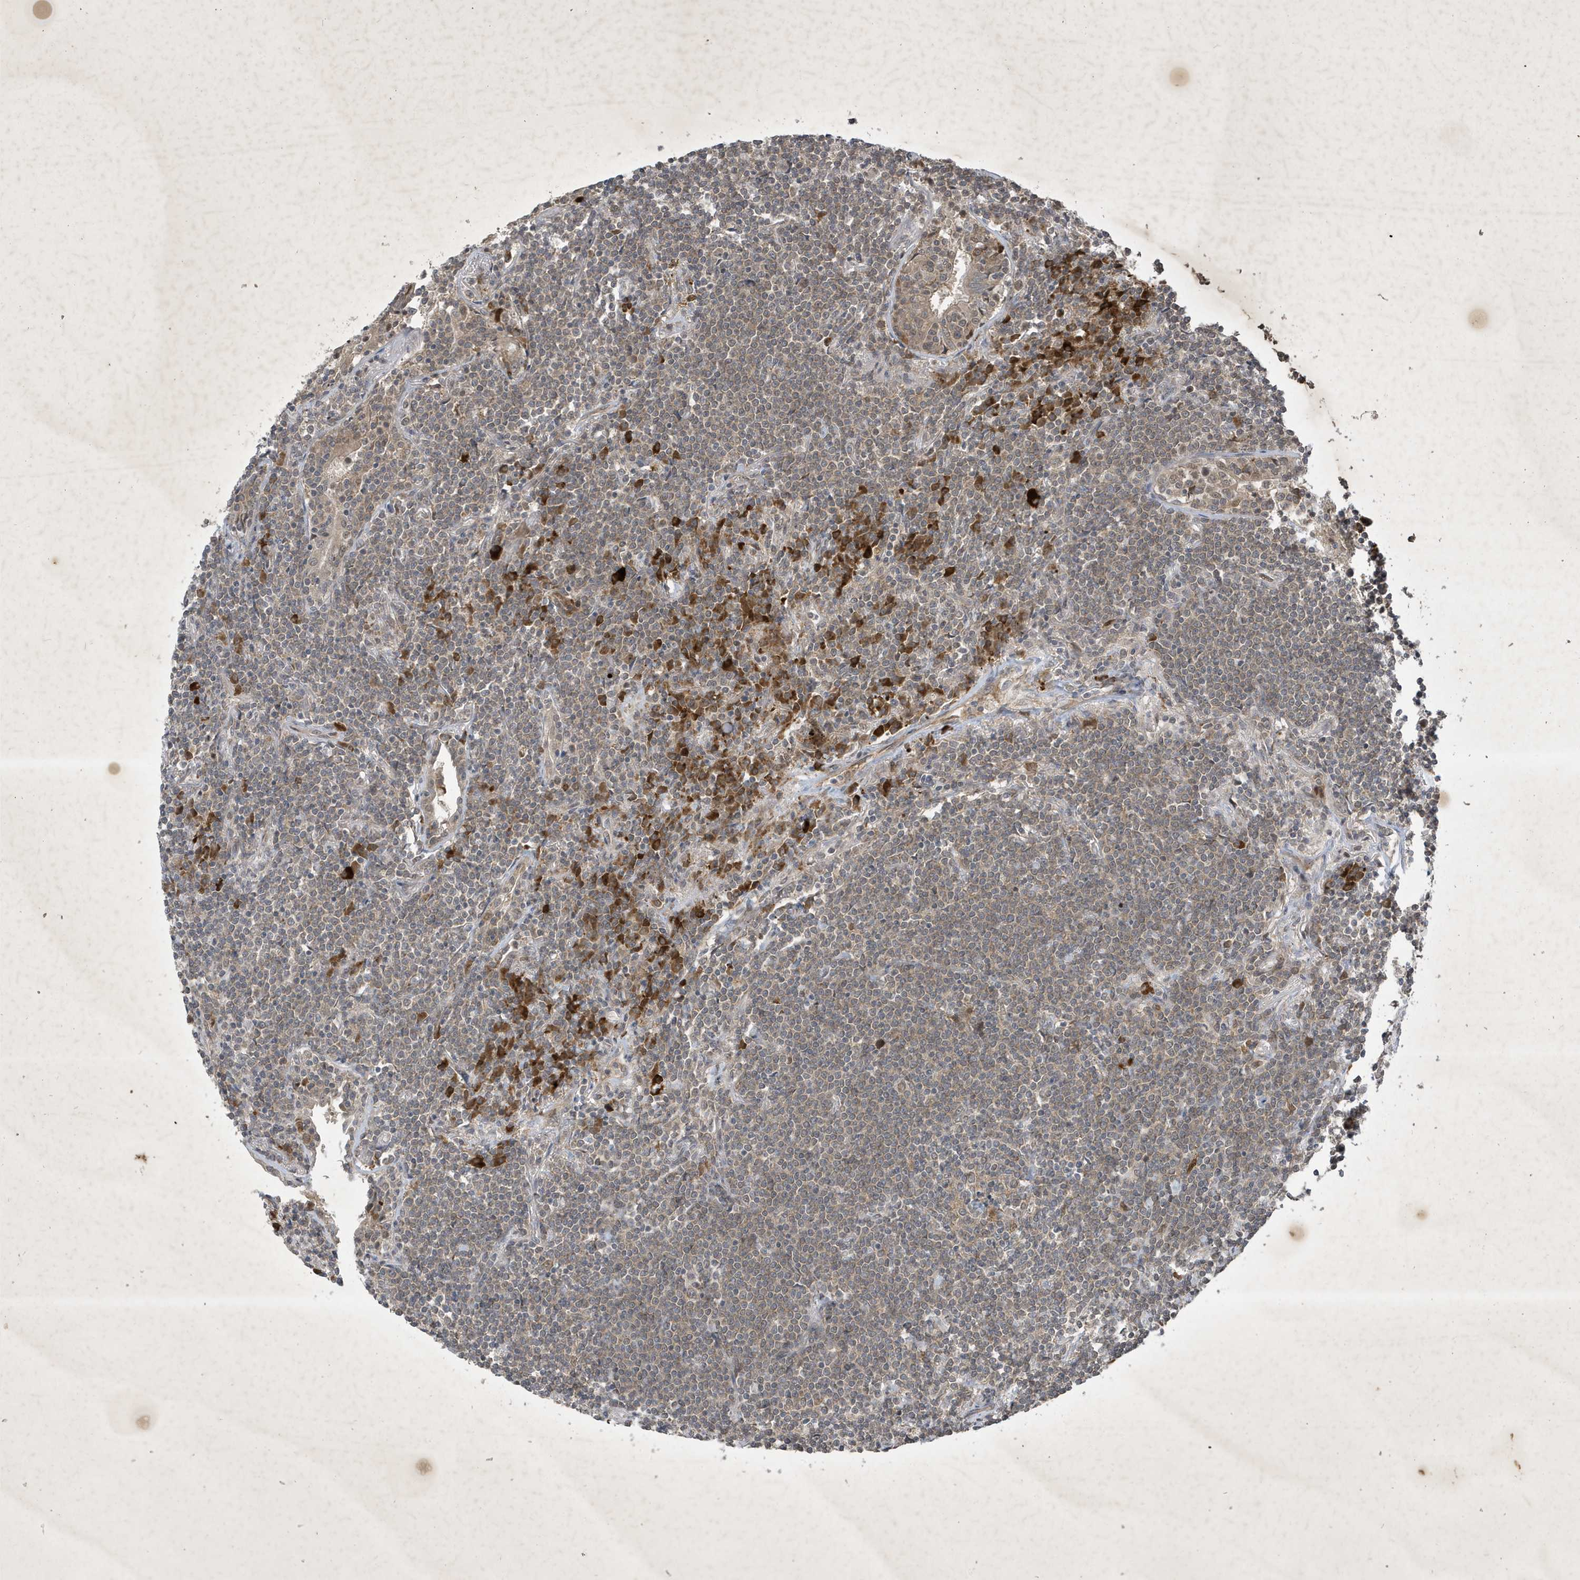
{"staining": {"intensity": "weak", "quantity": "25%-75%", "location": "cytoplasmic/membranous"}, "tissue": "lymphoma", "cell_type": "Tumor cells", "image_type": "cancer", "snomed": [{"axis": "morphology", "description": "Malignant lymphoma, non-Hodgkin's type, Low grade"}, {"axis": "topography", "description": "Lung"}], "caption": "This image displays immunohistochemistry (IHC) staining of low-grade malignant lymphoma, non-Hodgkin's type, with low weak cytoplasmic/membranous staining in about 25%-75% of tumor cells.", "gene": "STX10", "patient": {"sex": "female", "age": 71}}